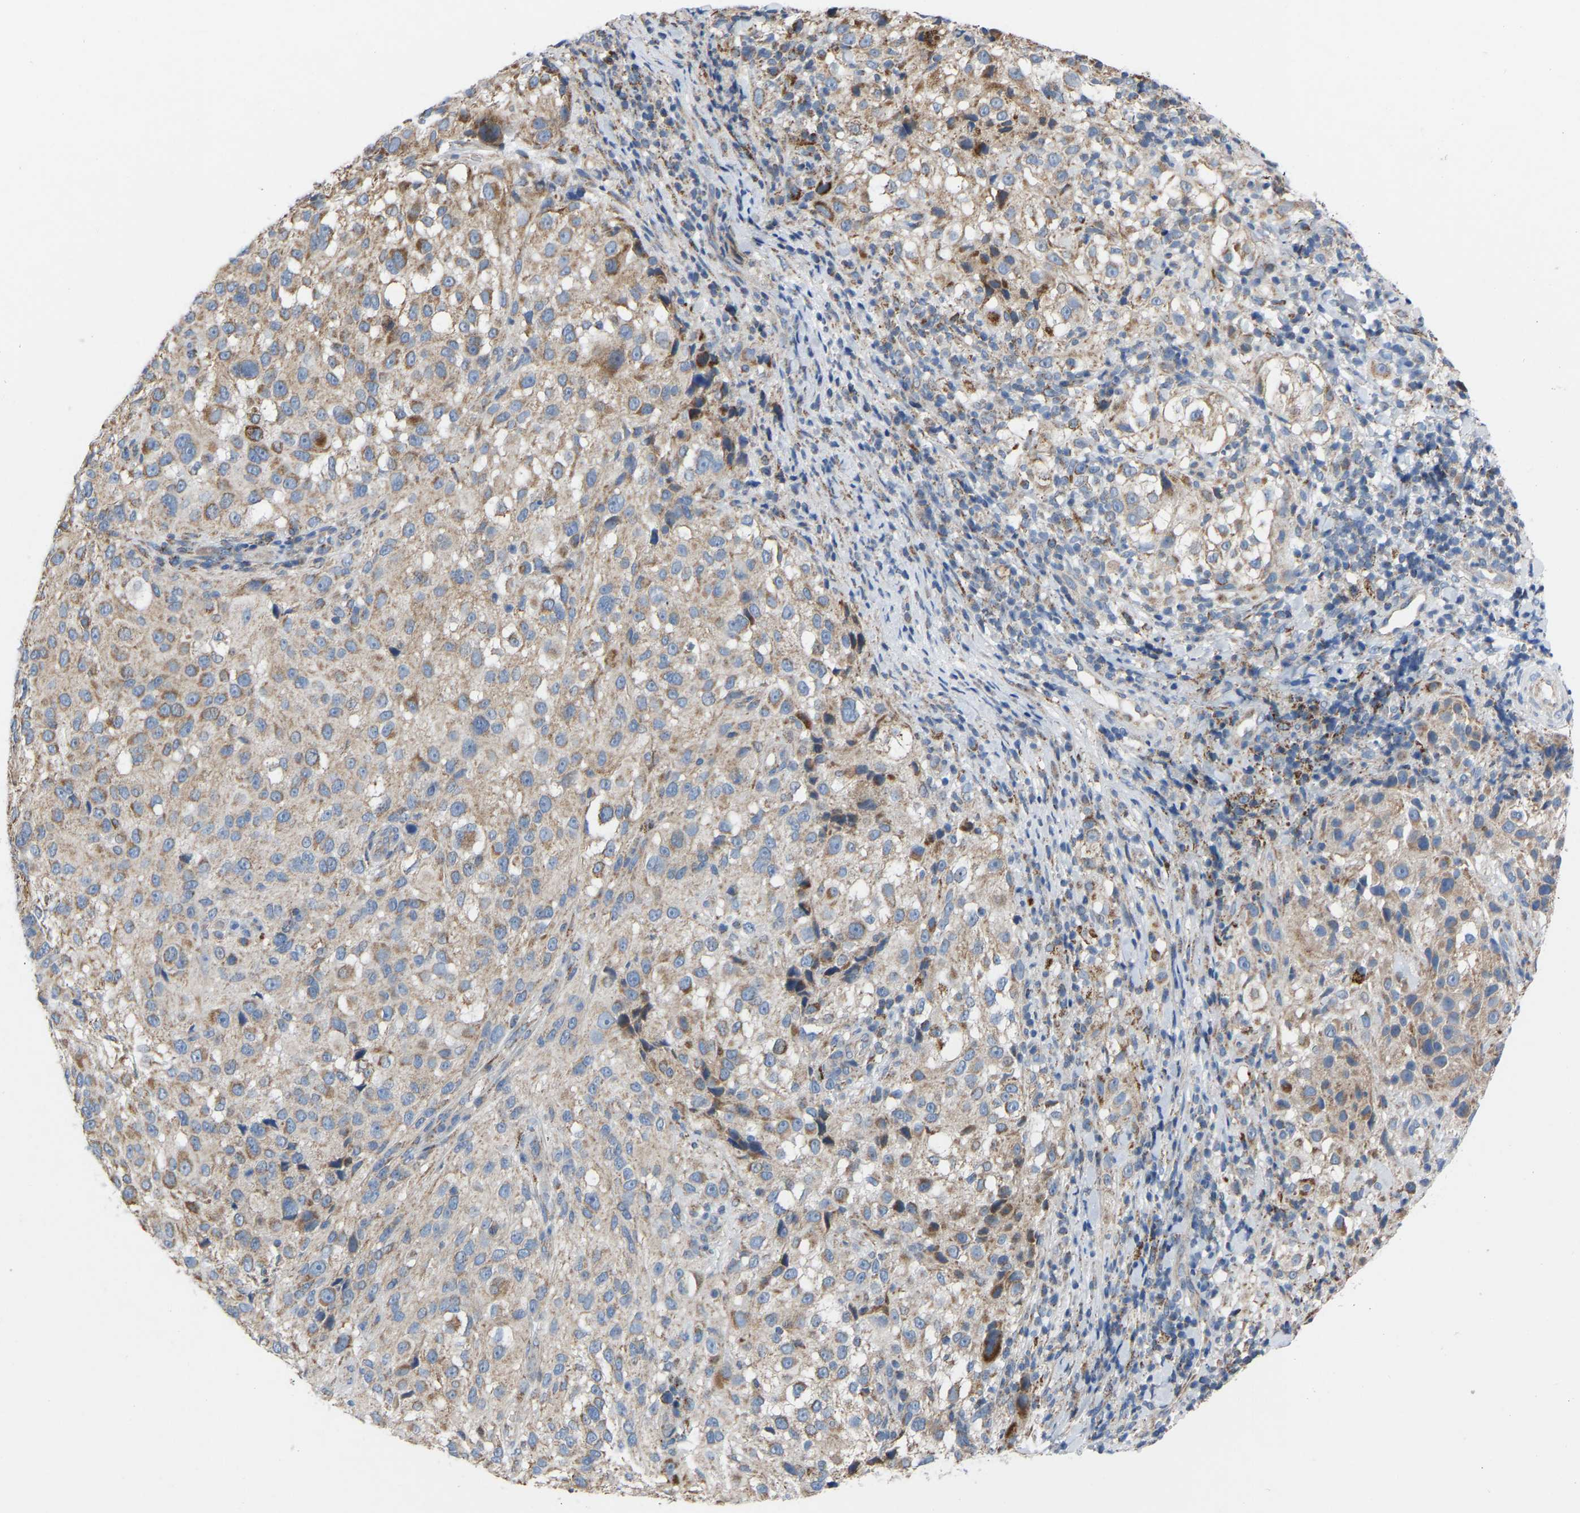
{"staining": {"intensity": "moderate", "quantity": ">75%", "location": "cytoplasmic/membranous"}, "tissue": "melanoma", "cell_type": "Tumor cells", "image_type": "cancer", "snomed": [{"axis": "morphology", "description": "Necrosis, NOS"}, {"axis": "morphology", "description": "Malignant melanoma, NOS"}, {"axis": "topography", "description": "Skin"}], "caption": "Tumor cells exhibit medium levels of moderate cytoplasmic/membranous expression in approximately >75% of cells in melanoma. (brown staining indicates protein expression, while blue staining denotes nuclei).", "gene": "BCL10", "patient": {"sex": "female", "age": 87}}